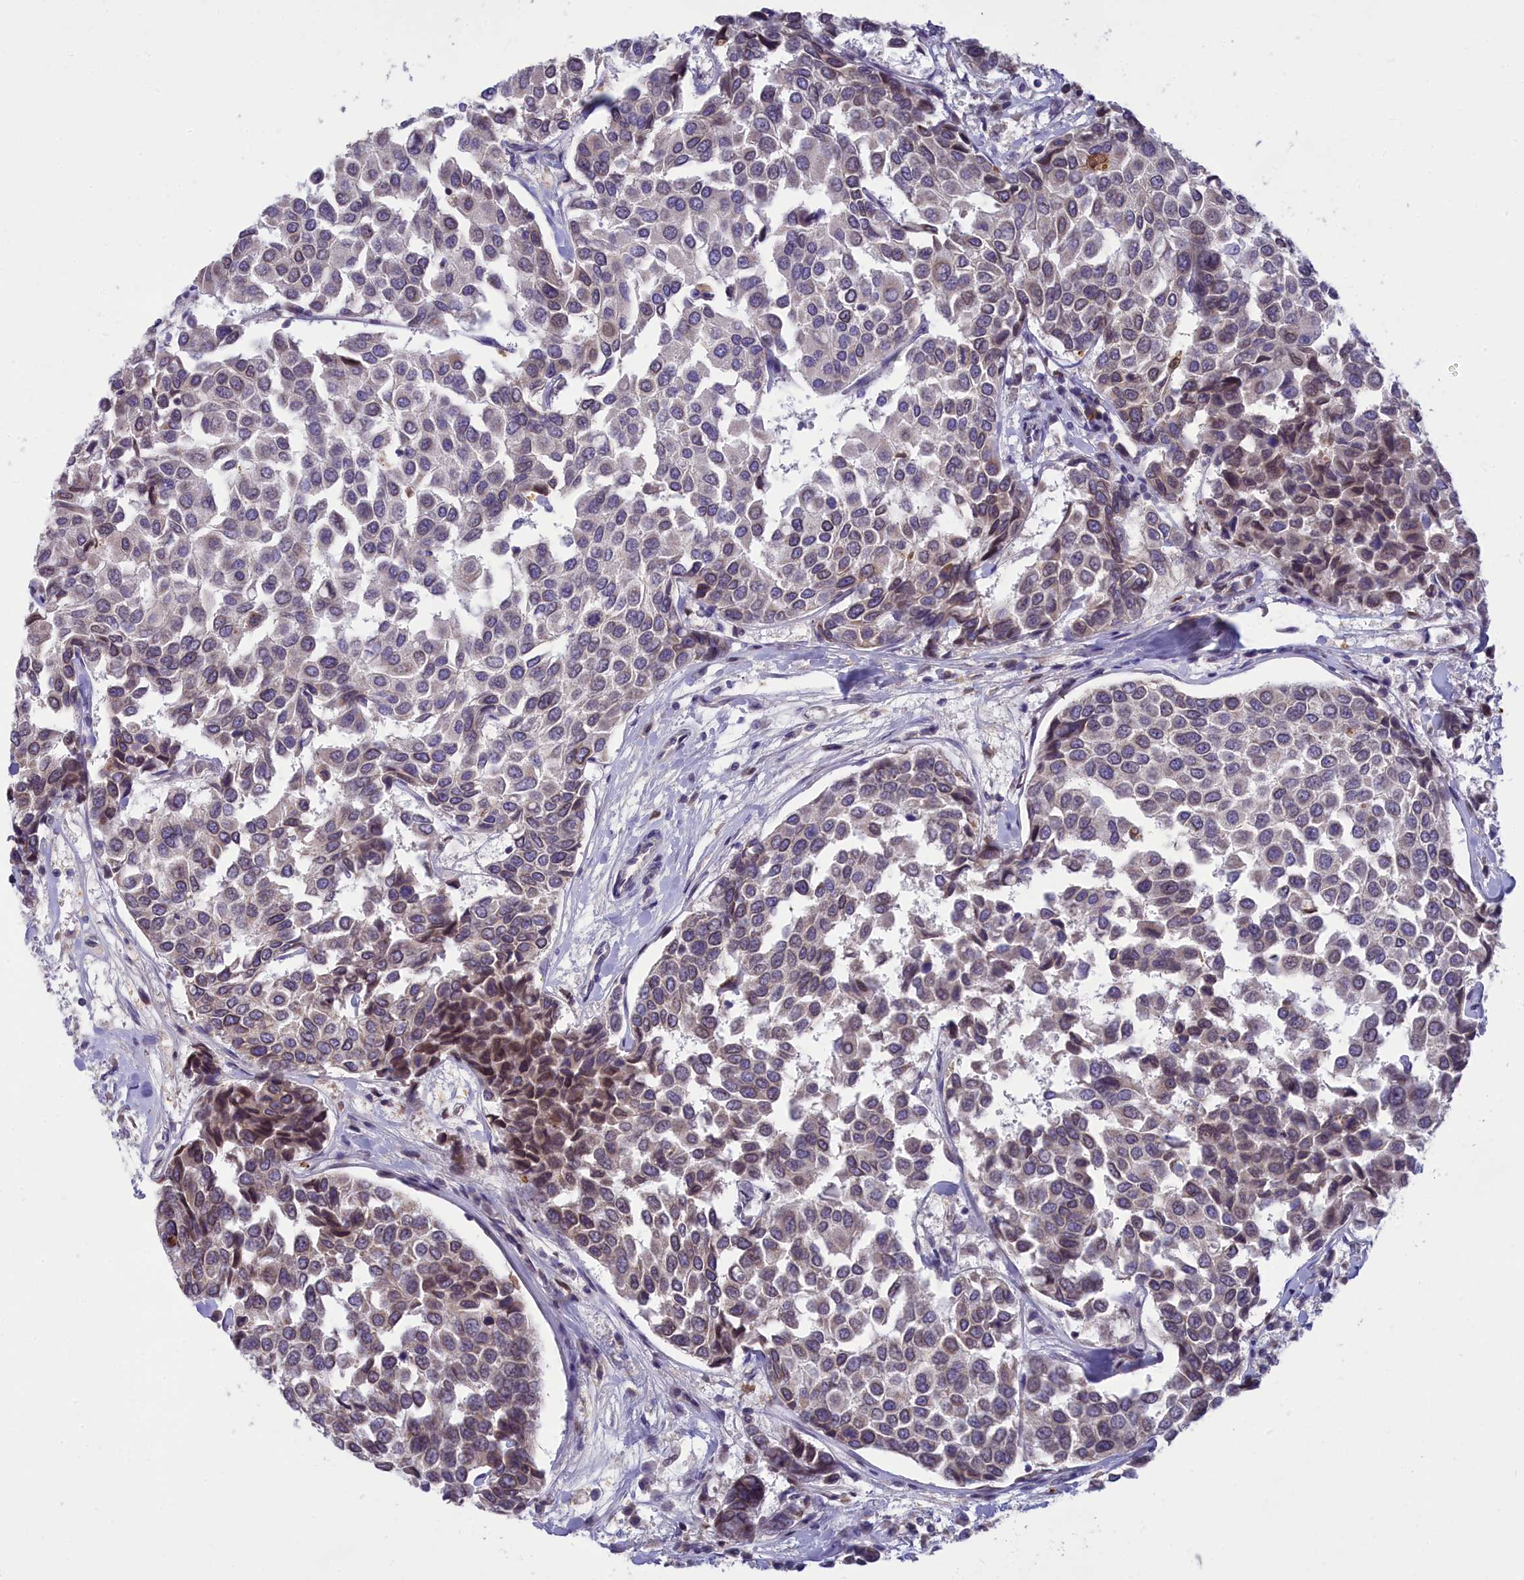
{"staining": {"intensity": "weak", "quantity": "<25%", "location": "cytoplasmic/membranous,nuclear"}, "tissue": "breast cancer", "cell_type": "Tumor cells", "image_type": "cancer", "snomed": [{"axis": "morphology", "description": "Duct carcinoma"}, {"axis": "topography", "description": "Breast"}], "caption": "This is a image of immunohistochemistry (IHC) staining of breast cancer, which shows no expression in tumor cells. The staining was performed using DAB to visualize the protein expression in brown, while the nuclei were stained in blue with hematoxylin (Magnification: 20x).", "gene": "PKHD1L1", "patient": {"sex": "female", "age": 55}}